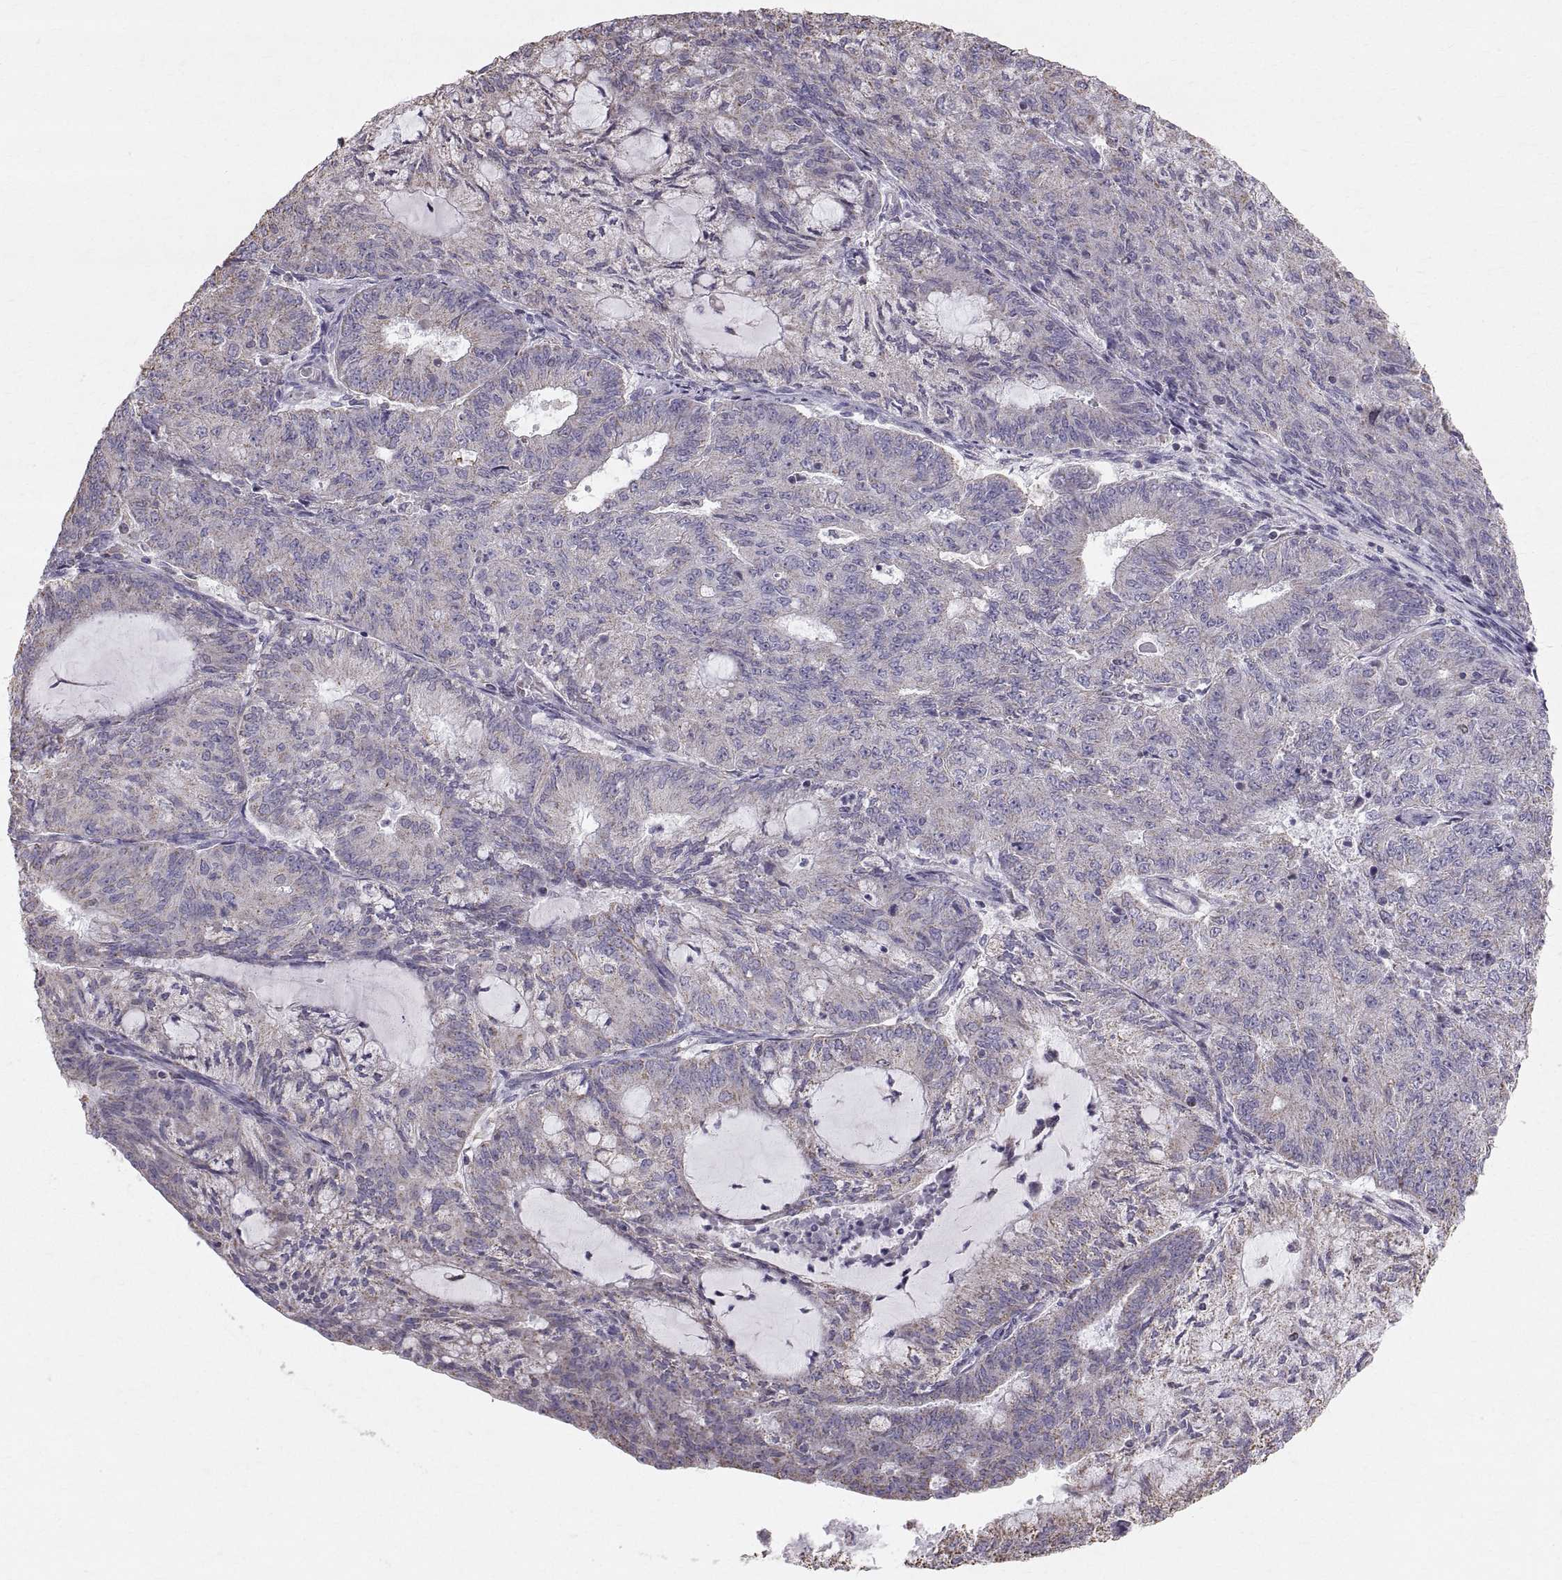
{"staining": {"intensity": "weak", "quantity": "<25%", "location": "cytoplasmic/membranous"}, "tissue": "endometrial cancer", "cell_type": "Tumor cells", "image_type": "cancer", "snomed": [{"axis": "morphology", "description": "Adenocarcinoma, NOS"}, {"axis": "topography", "description": "Endometrium"}], "caption": "Immunohistochemistry image of endometrial cancer (adenocarcinoma) stained for a protein (brown), which displays no expression in tumor cells.", "gene": "STMND1", "patient": {"sex": "female", "age": 82}}